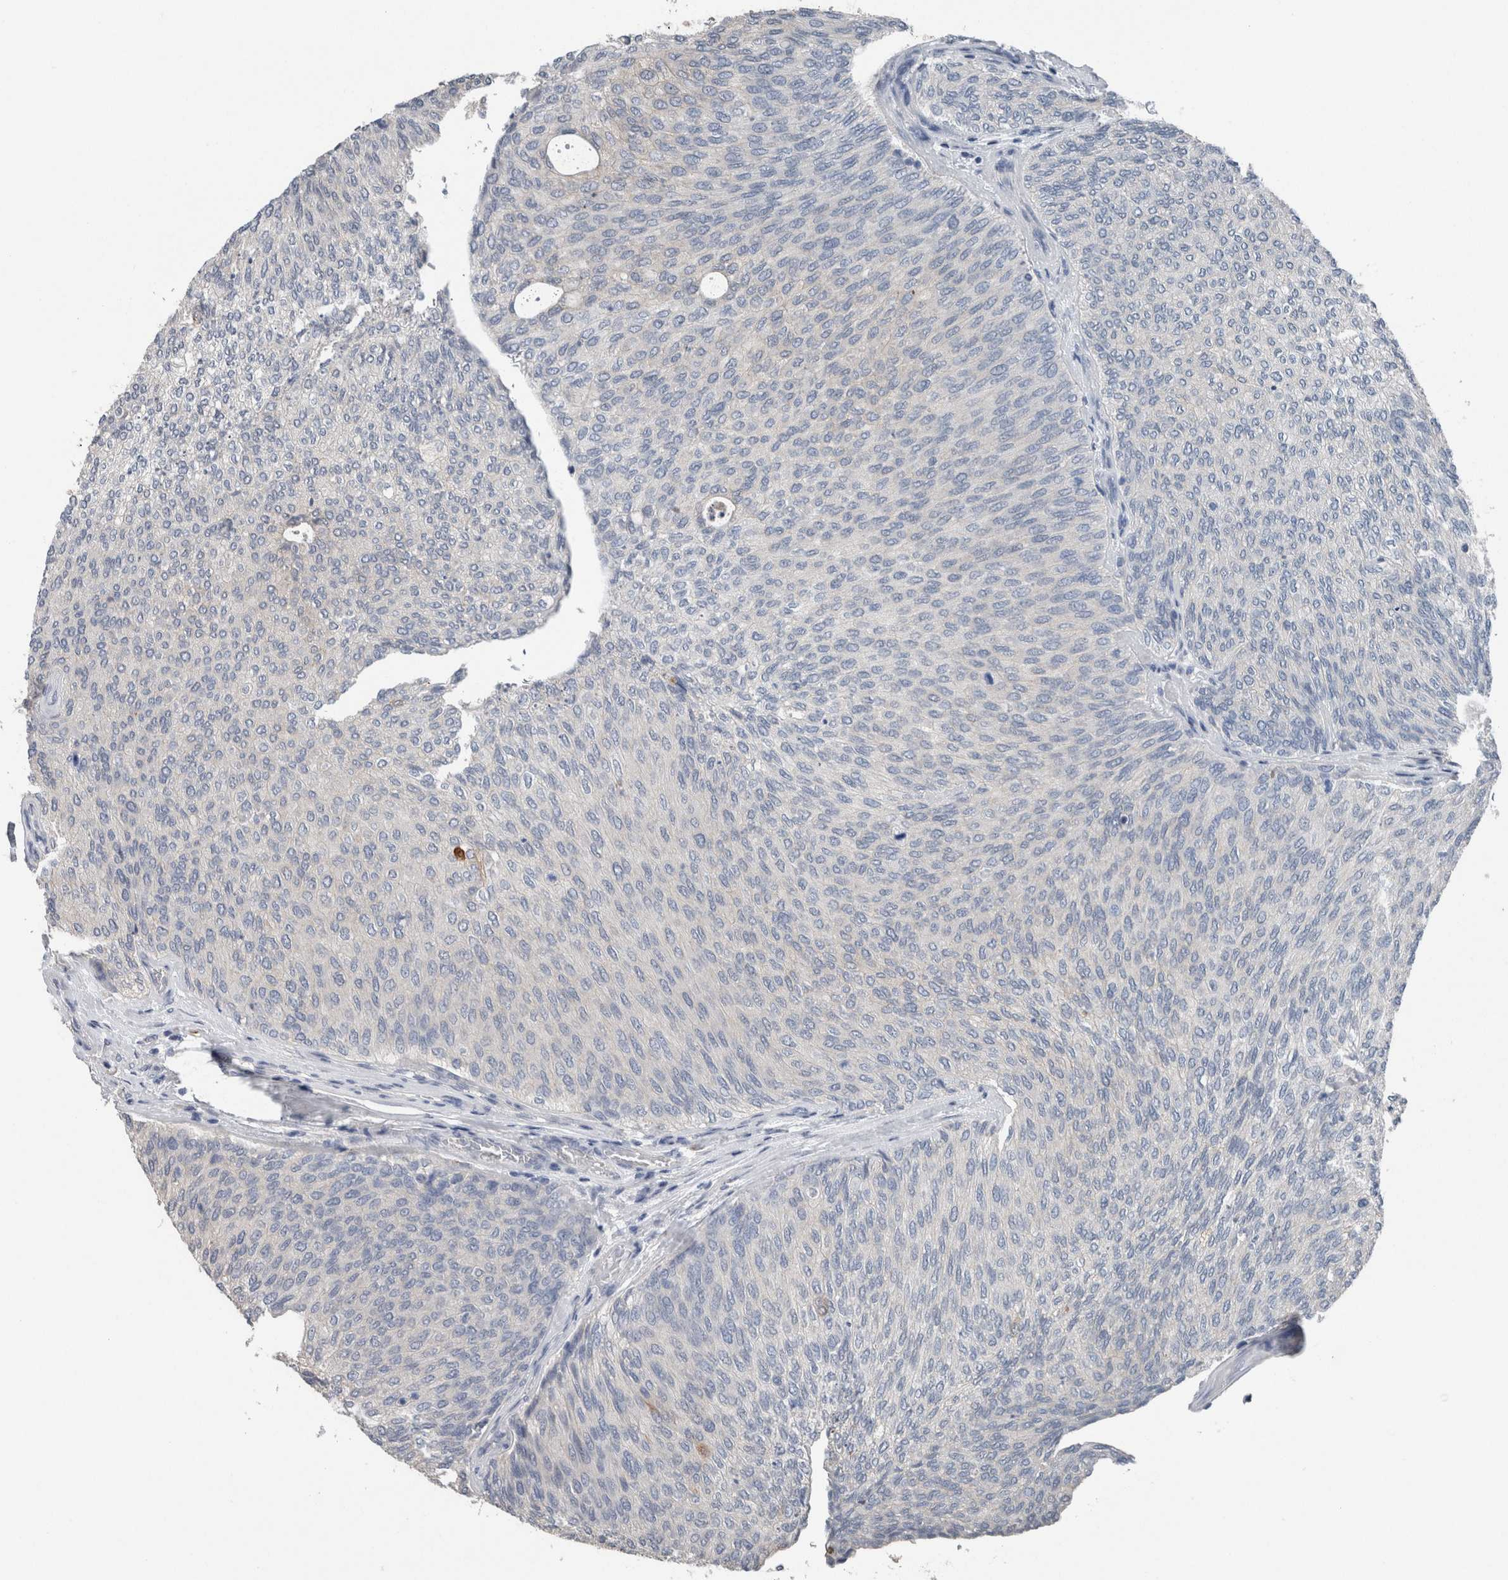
{"staining": {"intensity": "negative", "quantity": "none", "location": "none"}, "tissue": "urothelial cancer", "cell_type": "Tumor cells", "image_type": "cancer", "snomed": [{"axis": "morphology", "description": "Urothelial carcinoma, Low grade"}, {"axis": "topography", "description": "Urinary bladder"}], "caption": "Protein analysis of urothelial cancer demonstrates no significant positivity in tumor cells.", "gene": "CRNN", "patient": {"sex": "female", "age": 79}}